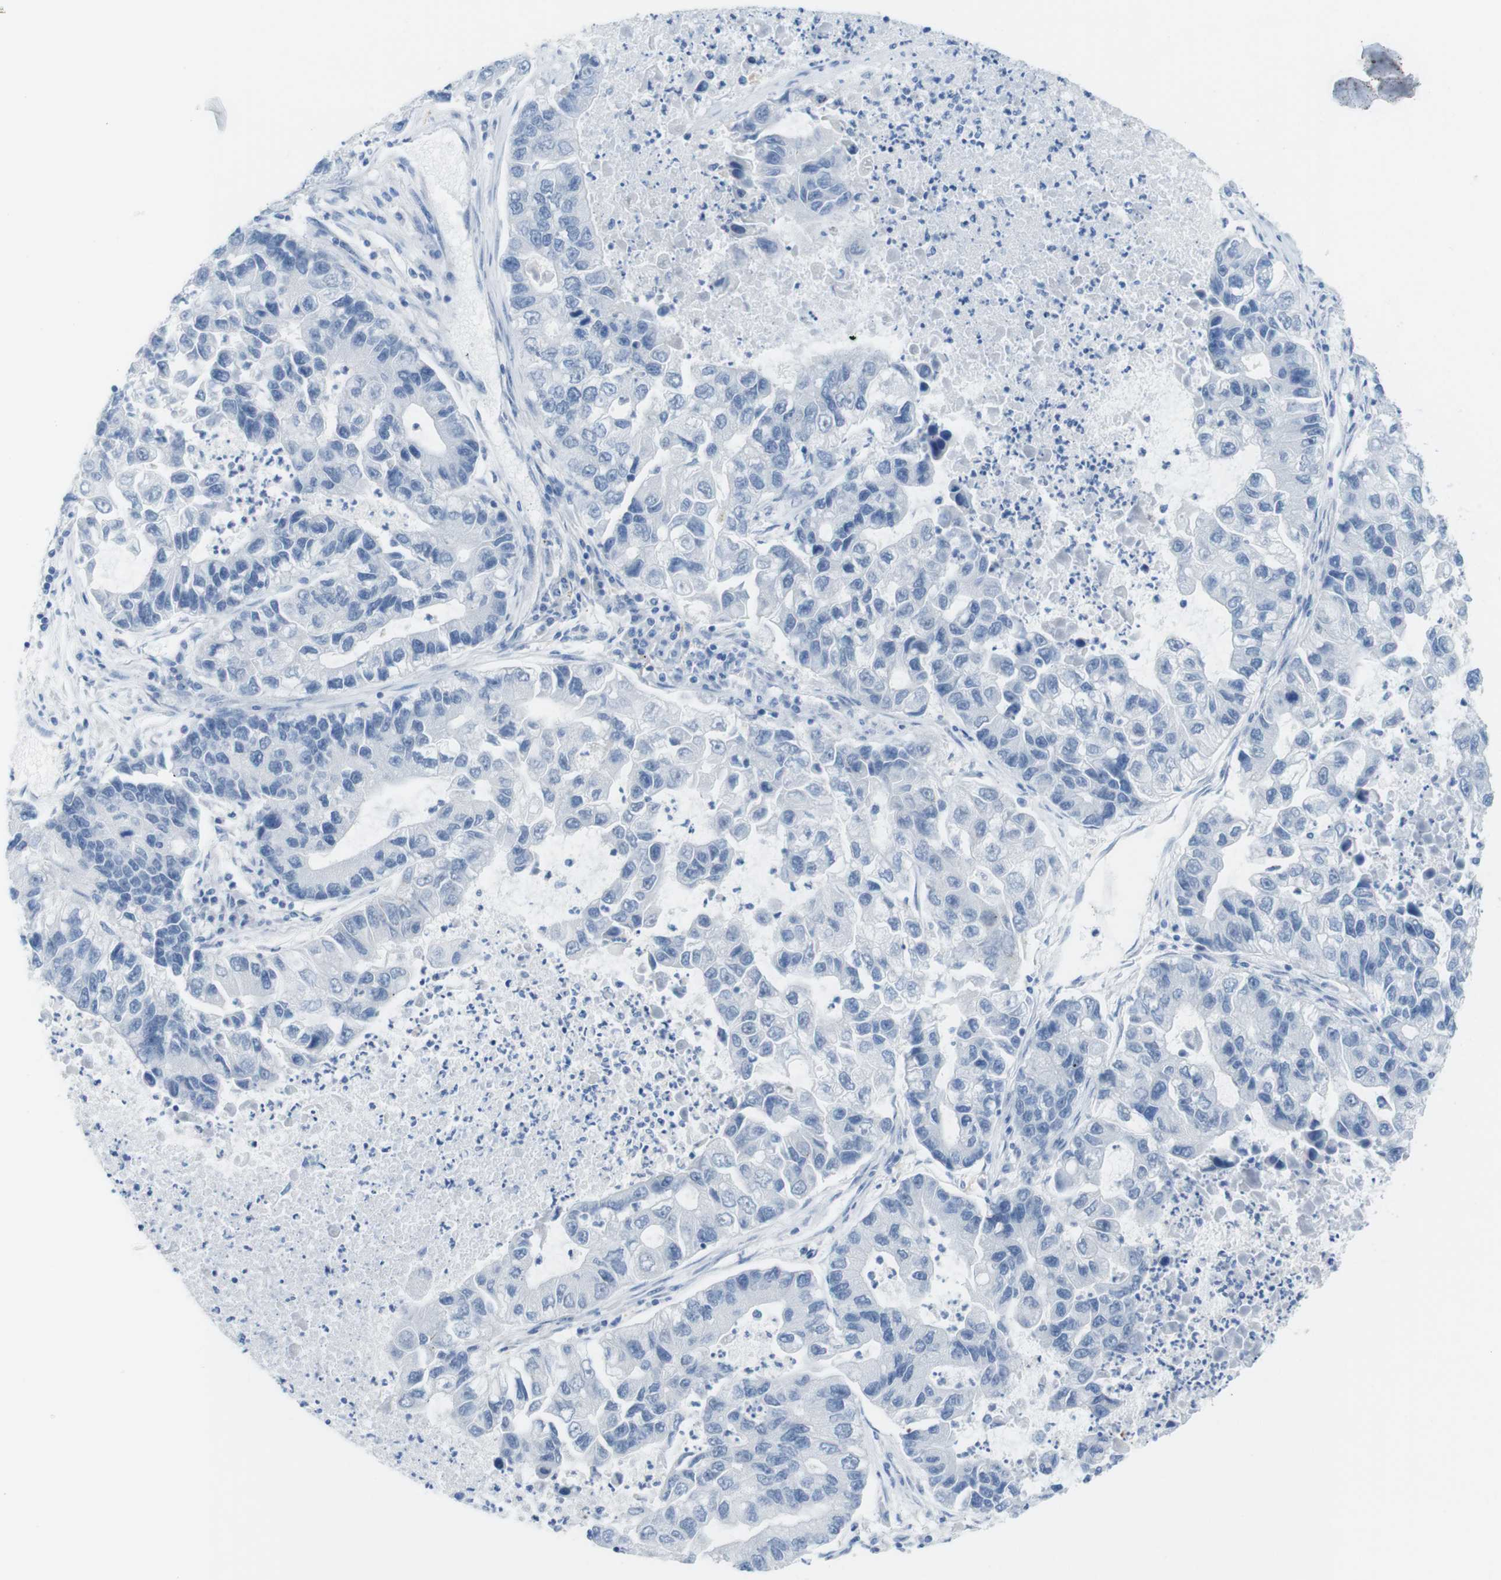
{"staining": {"intensity": "negative", "quantity": "none", "location": "none"}, "tissue": "lung cancer", "cell_type": "Tumor cells", "image_type": "cancer", "snomed": [{"axis": "morphology", "description": "Adenocarcinoma, NOS"}, {"axis": "topography", "description": "Lung"}], "caption": "Lung adenocarcinoma was stained to show a protein in brown. There is no significant positivity in tumor cells. (Stains: DAB (3,3'-diaminobenzidine) IHC with hematoxylin counter stain, Microscopy: brightfield microscopy at high magnification).", "gene": "OPN1SW", "patient": {"sex": "female", "age": 51}}